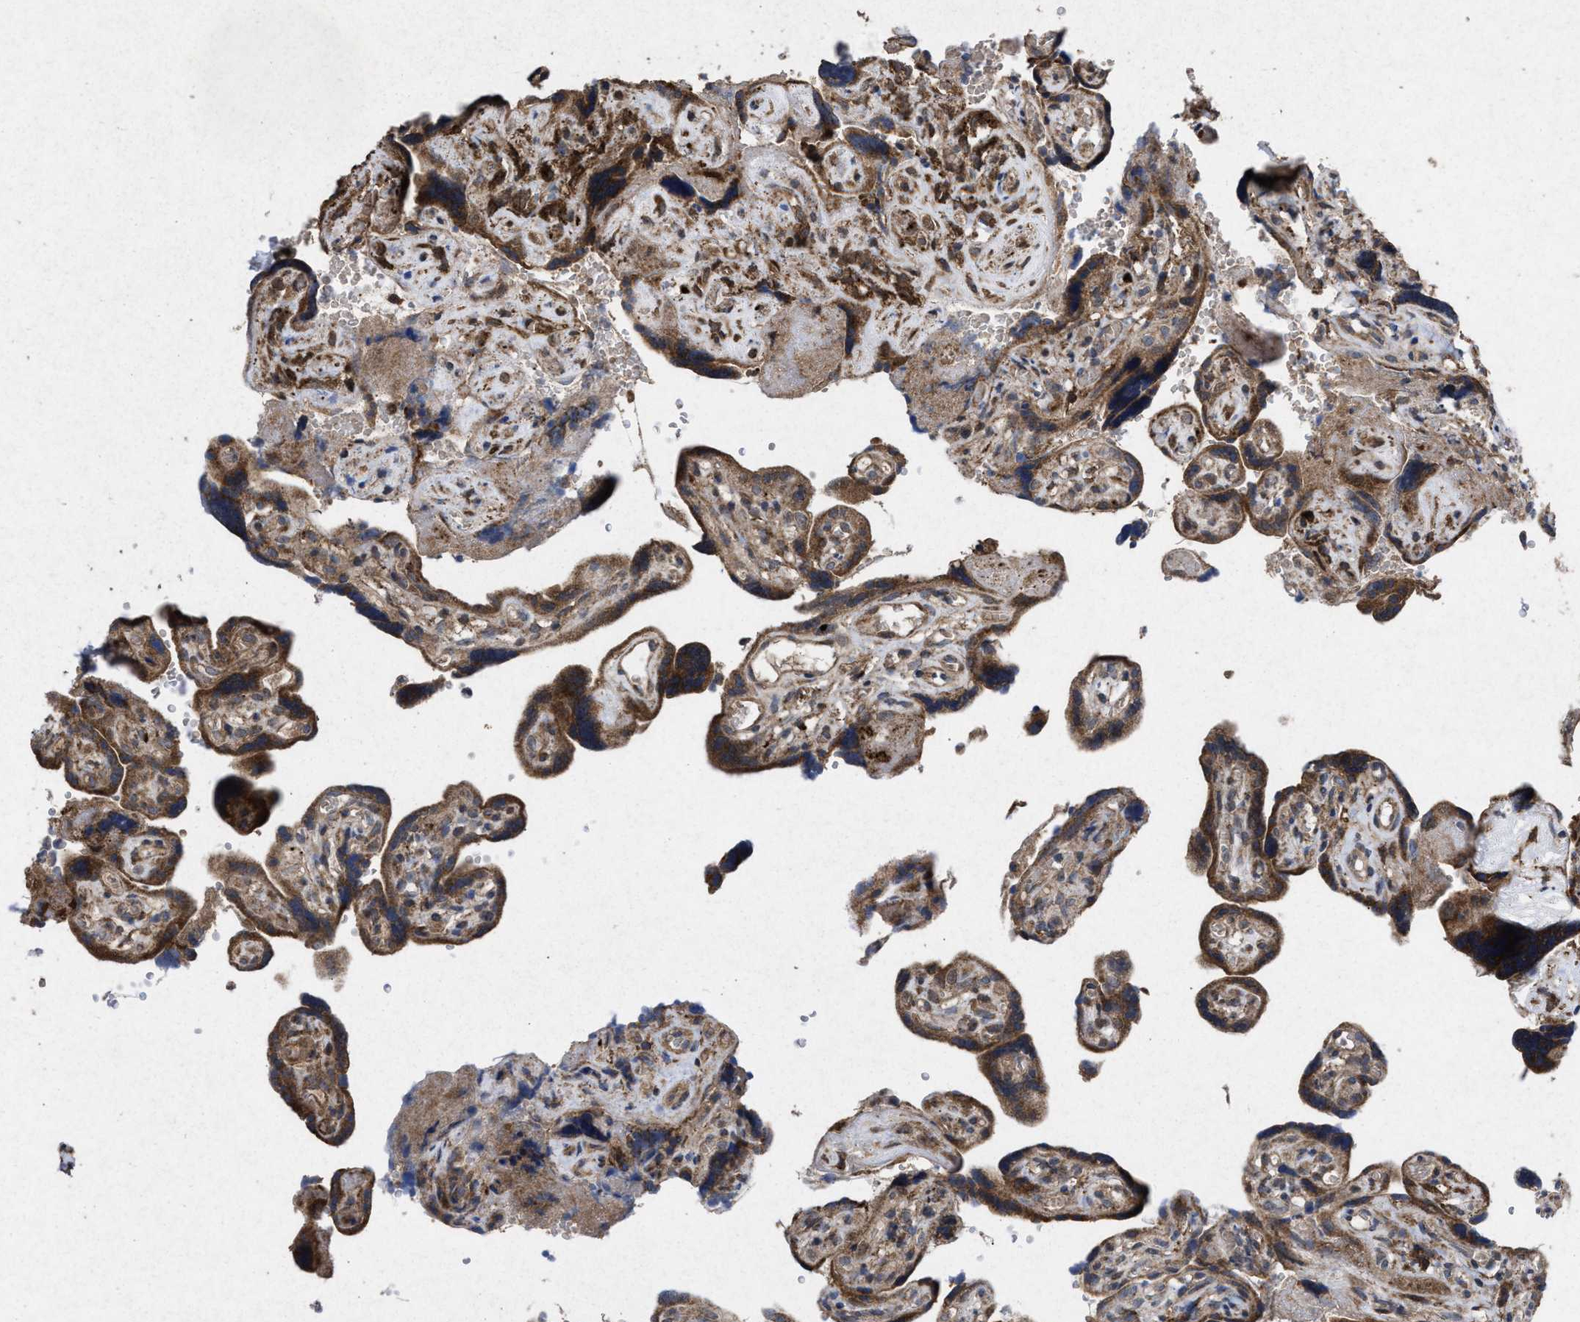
{"staining": {"intensity": "strong", "quantity": ">75%", "location": "cytoplasmic/membranous"}, "tissue": "placenta", "cell_type": "Trophoblastic cells", "image_type": "normal", "snomed": [{"axis": "morphology", "description": "Normal tissue, NOS"}, {"axis": "topography", "description": "Placenta"}], "caption": "A brown stain shows strong cytoplasmic/membranous staining of a protein in trophoblastic cells of benign placenta. (DAB IHC with brightfield microscopy, high magnification).", "gene": "MSI2", "patient": {"sex": "female", "age": 30}}